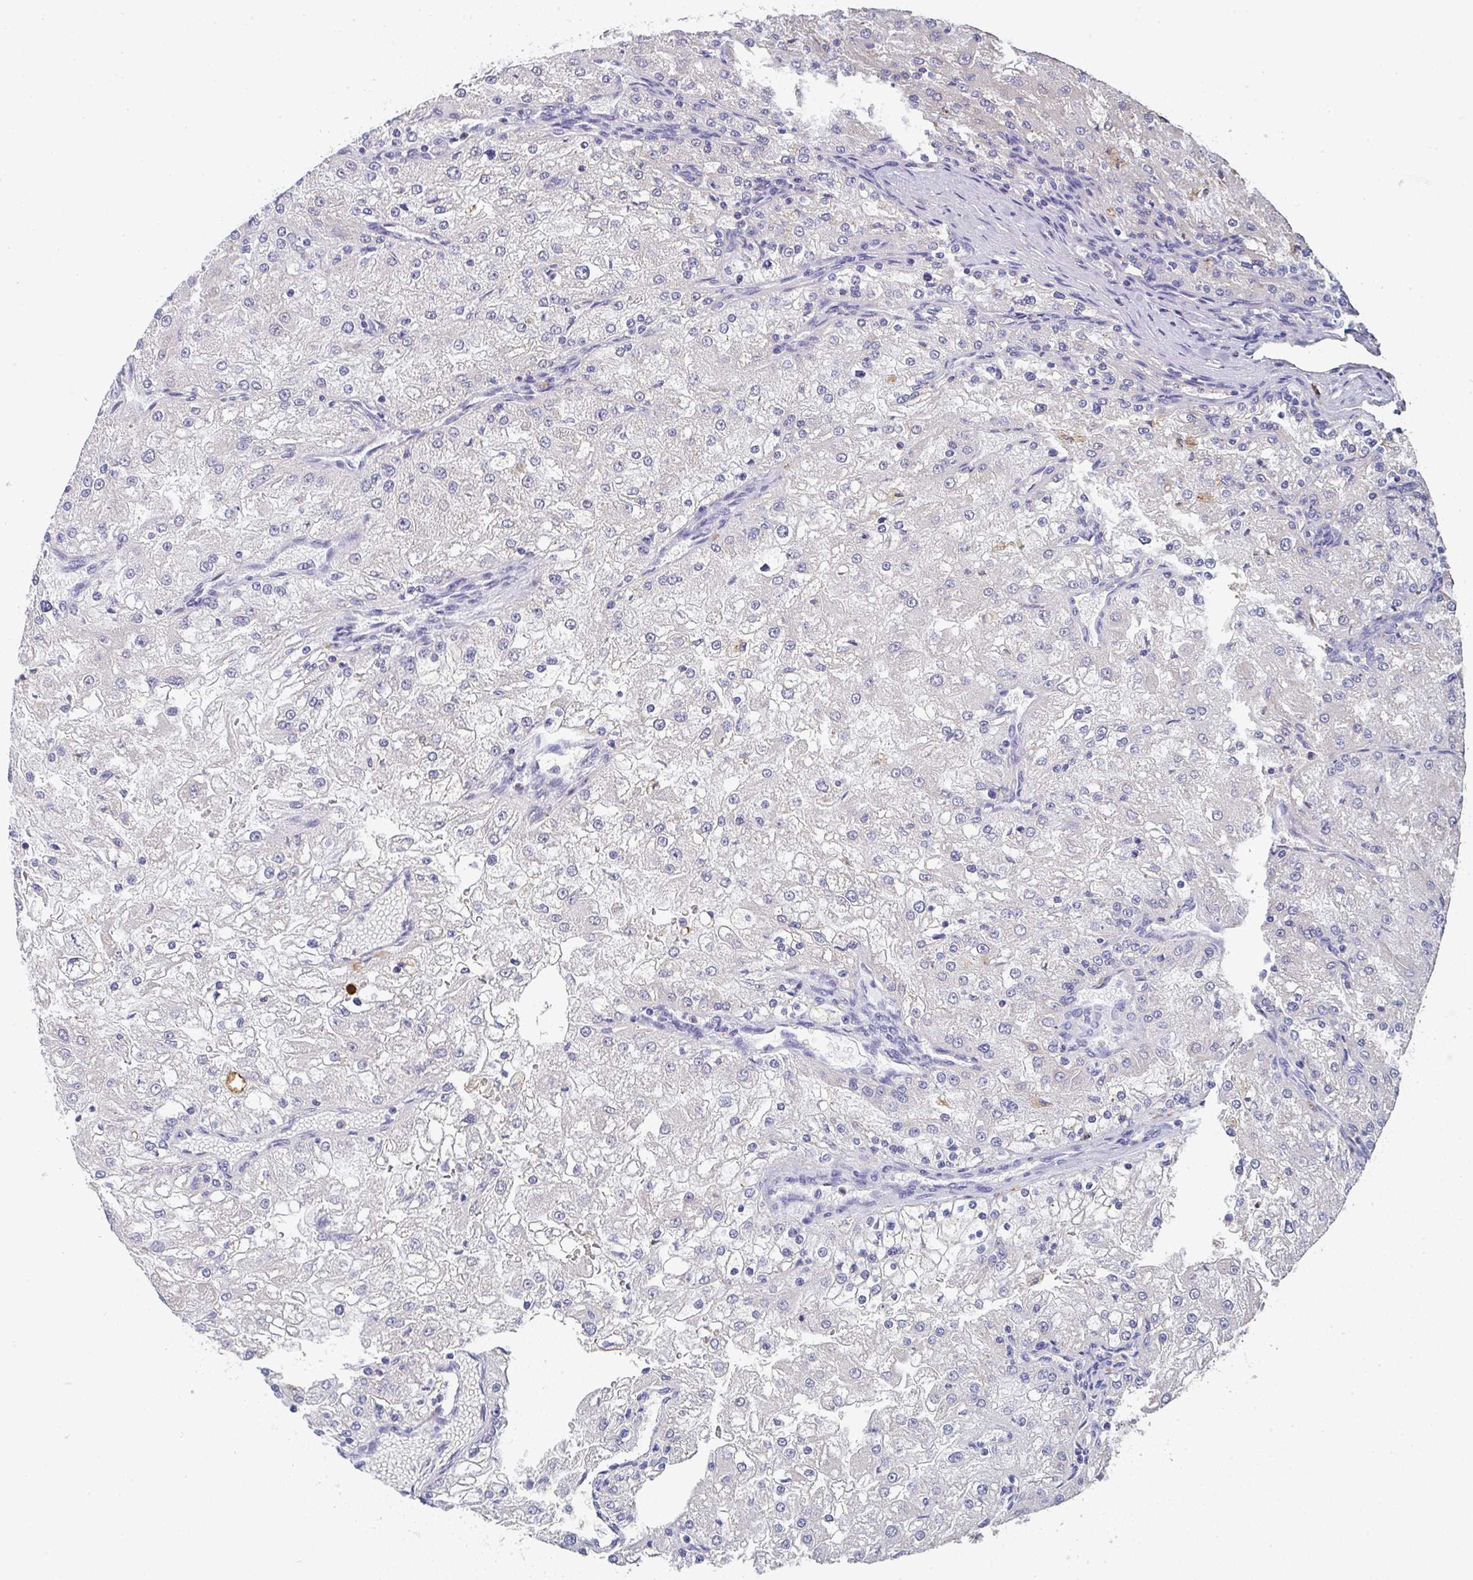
{"staining": {"intensity": "negative", "quantity": "none", "location": "none"}, "tissue": "renal cancer", "cell_type": "Tumor cells", "image_type": "cancer", "snomed": [{"axis": "morphology", "description": "Adenocarcinoma, NOS"}, {"axis": "topography", "description": "Kidney"}], "caption": "Immunohistochemistry (IHC) histopathology image of human renal cancer (adenocarcinoma) stained for a protein (brown), which displays no expression in tumor cells. (DAB (3,3'-diaminobenzidine) immunohistochemistry visualized using brightfield microscopy, high magnification).", "gene": "NCF1", "patient": {"sex": "female", "age": 74}}